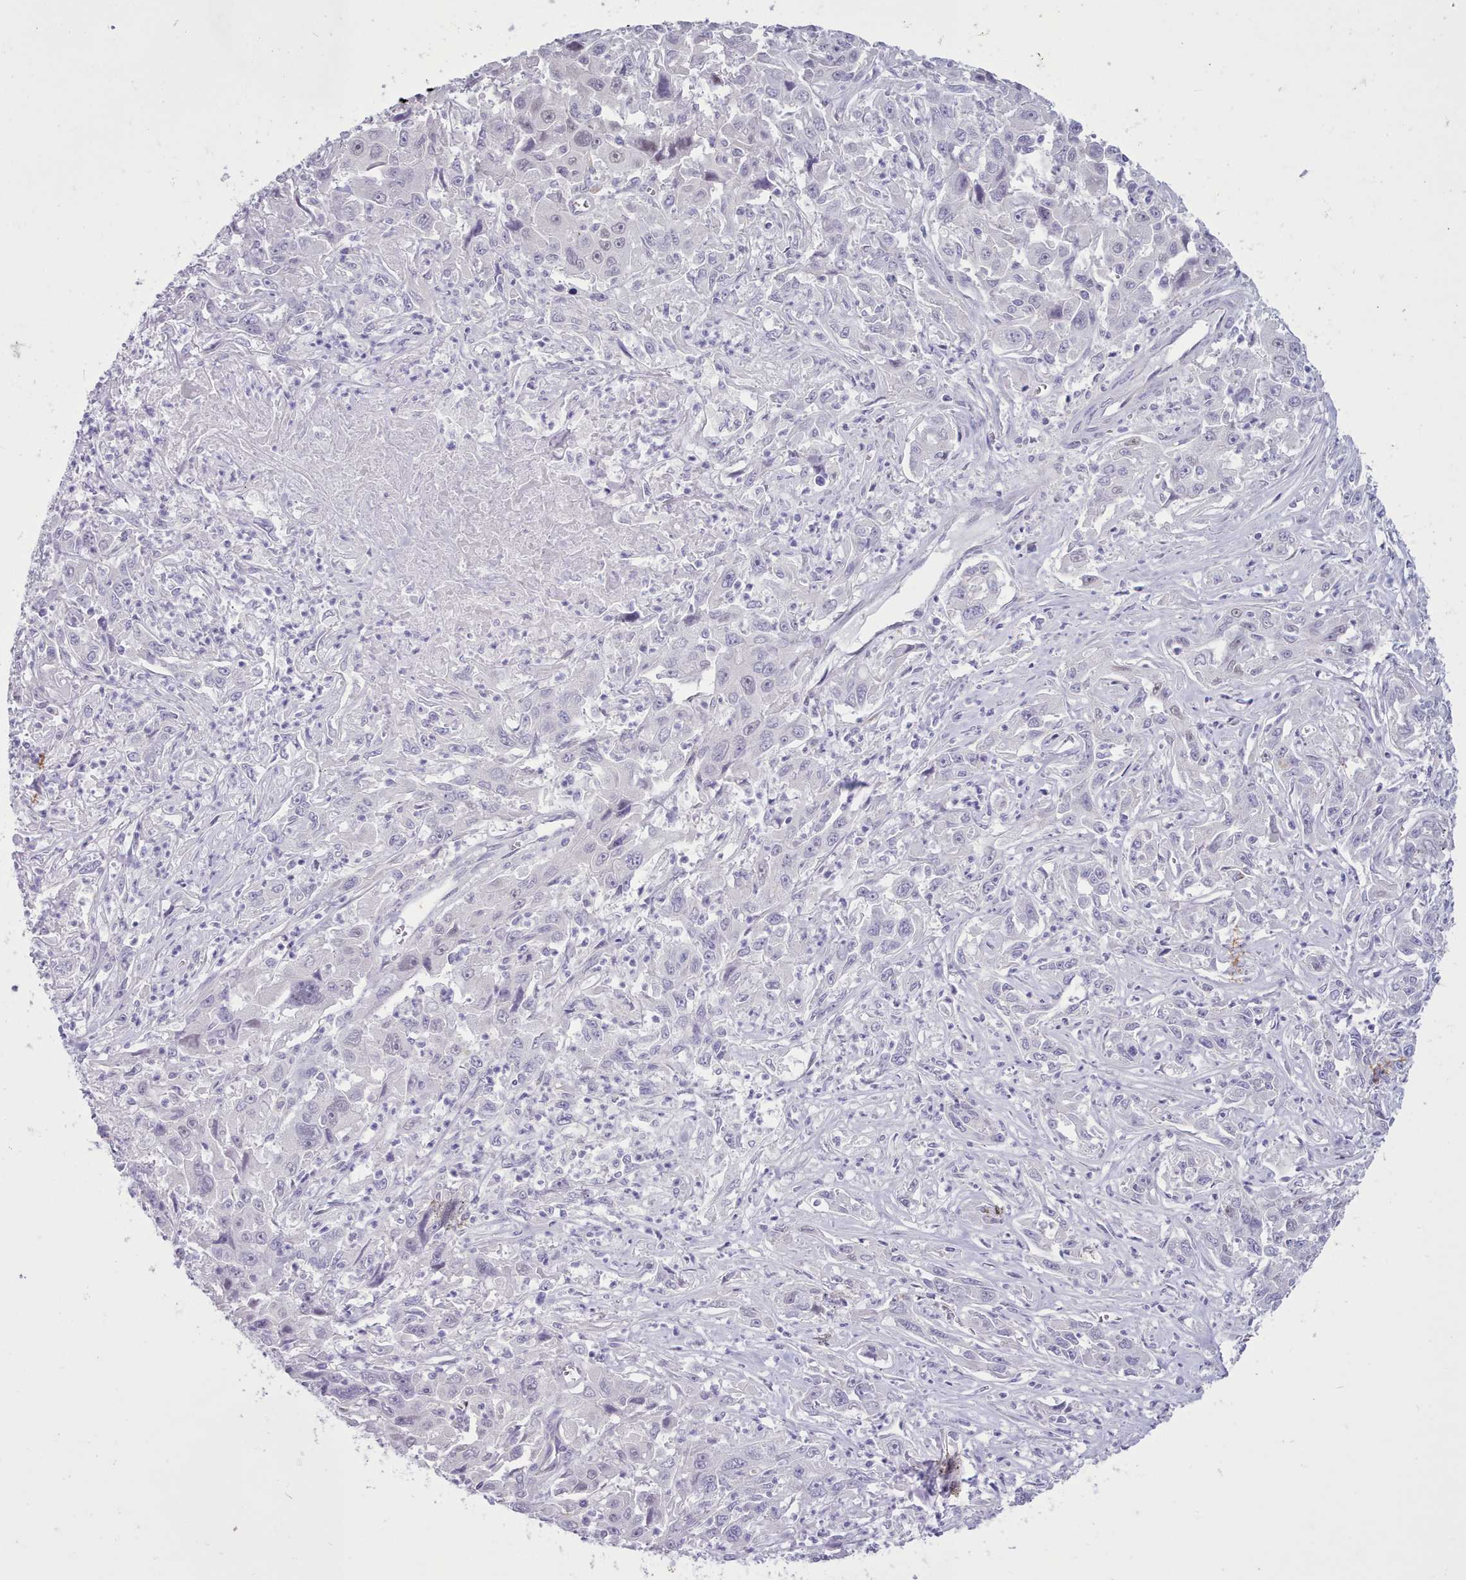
{"staining": {"intensity": "negative", "quantity": "none", "location": "none"}, "tissue": "liver cancer", "cell_type": "Tumor cells", "image_type": "cancer", "snomed": [{"axis": "morphology", "description": "Carcinoma, Hepatocellular, NOS"}, {"axis": "topography", "description": "Liver"}], "caption": "There is no significant staining in tumor cells of liver cancer.", "gene": "TMEM253", "patient": {"sex": "male", "age": 63}}